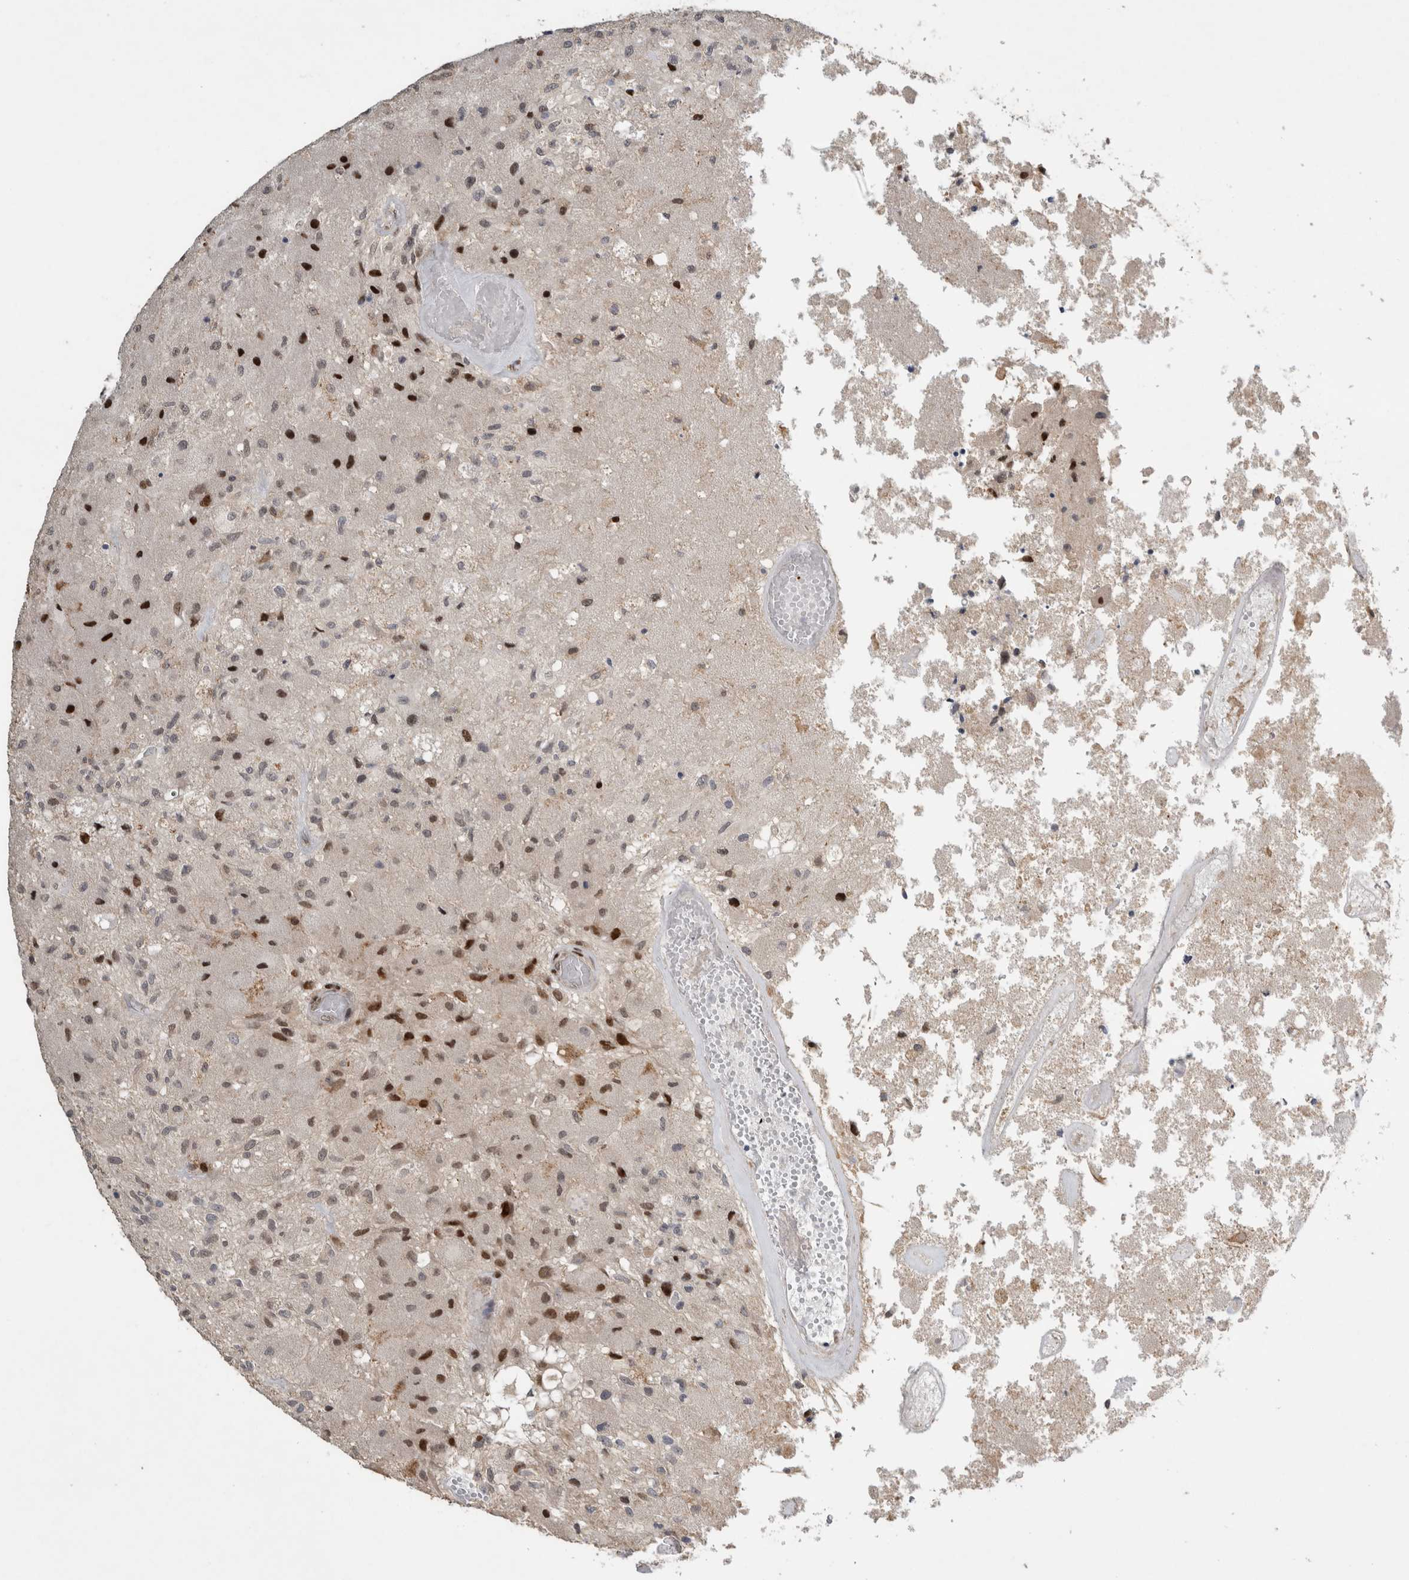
{"staining": {"intensity": "strong", "quantity": "<25%", "location": "nuclear"}, "tissue": "glioma", "cell_type": "Tumor cells", "image_type": "cancer", "snomed": [{"axis": "morphology", "description": "Normal tissue, NOS"}, {"axis": "morphology", "description": "Glioma, malignant, High grade"}, {"axis": "topography", "description": "Cerebral cortex"}], "caption": "Immunohistochemistry histopathology image of neoplastic tissue: human malignant glioma (high-grade) stained using immunohistochemistry demonstrates medium levels of strong protein expression localized specifically in the nuclear of tumor cells, appearing as a nuclear brown color.", "gene": "C8orf58", "patient": {"sex": "male", "age": 77}}